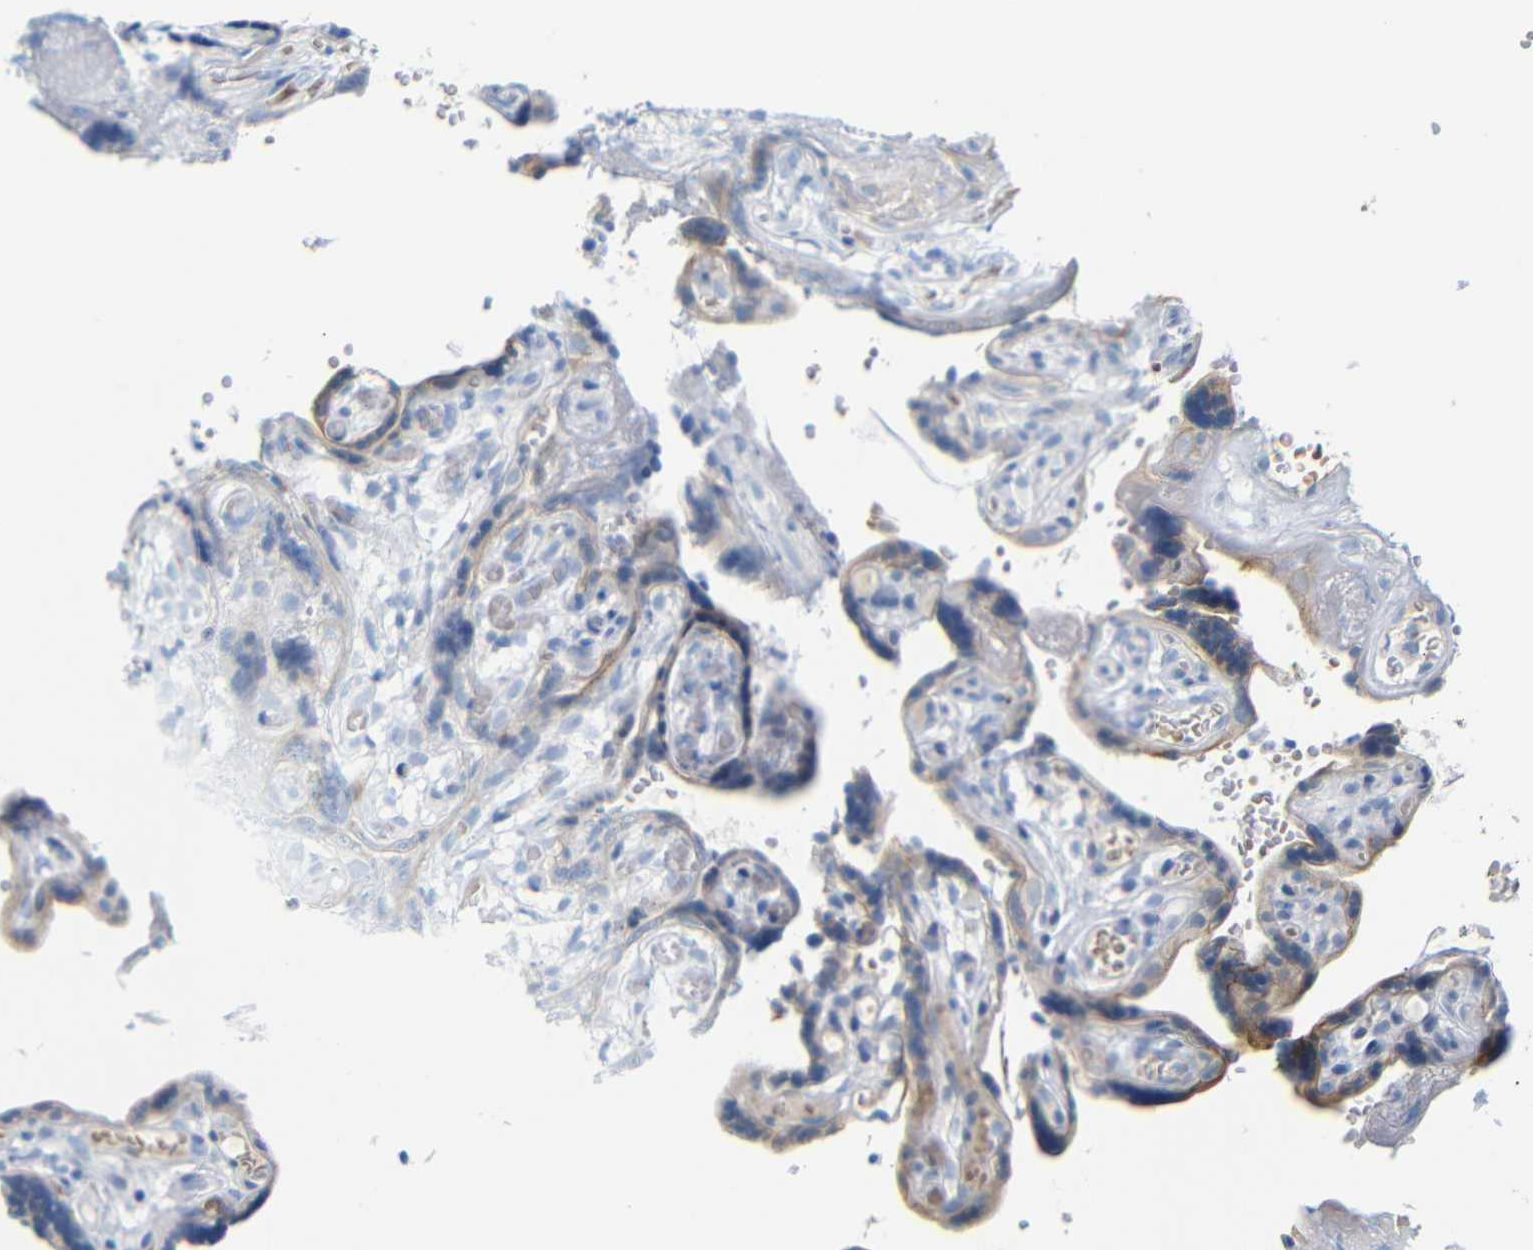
{"staining": {"intensity": "moderate", "quantity": "25%-75%", "location": "cytoplasmic/membranous"}, "tissue": "placenta", "cell_type": "Decidual cells", "image_type": "normal", "snomed": [{"axis": "morphology", "description": "Normal tissue, NOS"}, {"axis": "topography", "description": "Placenta"}], "caption": "Brown immunohistochemical staining in normal human placenta reveals moderate cytoplasmic/membranous positivity in about 25%-75% of decidual cells.", "gene": "DYNAP", "patient": {"sex": "female", "age": 30}}